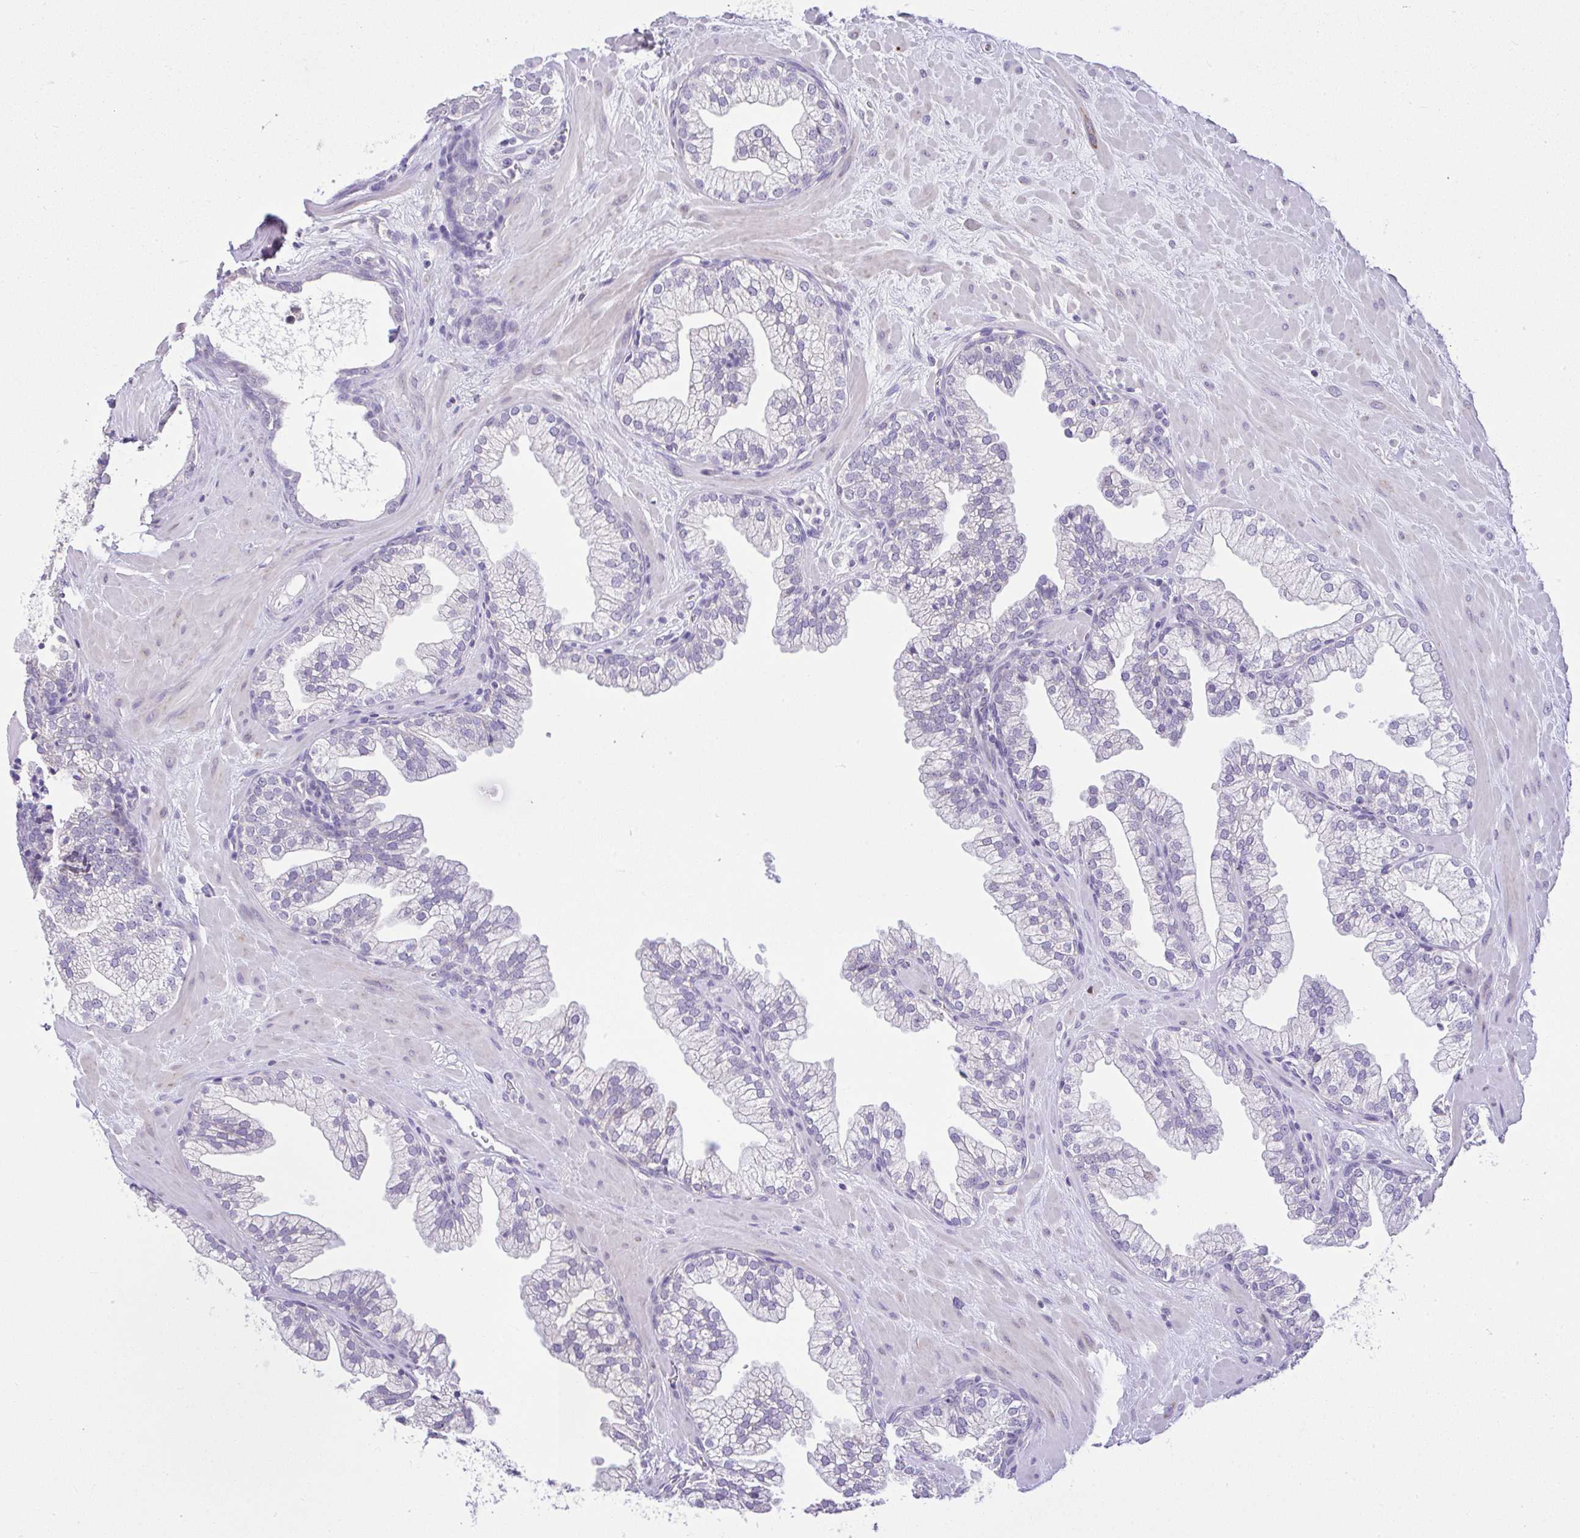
{"staining": {"intensity": "negative", "quantity": "none", "location": "none"}, "tissue": "prostate", "cell_type": "Glandular cells", "image_type": "normal", "snomed": [{"axis": "morphology", "description": "Normal tissue, NOS"}, {"axis": "topography", "description": "Prostate"}, {"axis": "topography", "description": "Peripheral nerve tissue"}], "caption": "IHC histopathology image of unremarkable human prostate stained for a protein (brown), which shows no staining in glandular cells. (IHC, brightfield microscopy, high magnification).", "gene": "CTU1", "patient": {"sex": "male", "age": 61}}